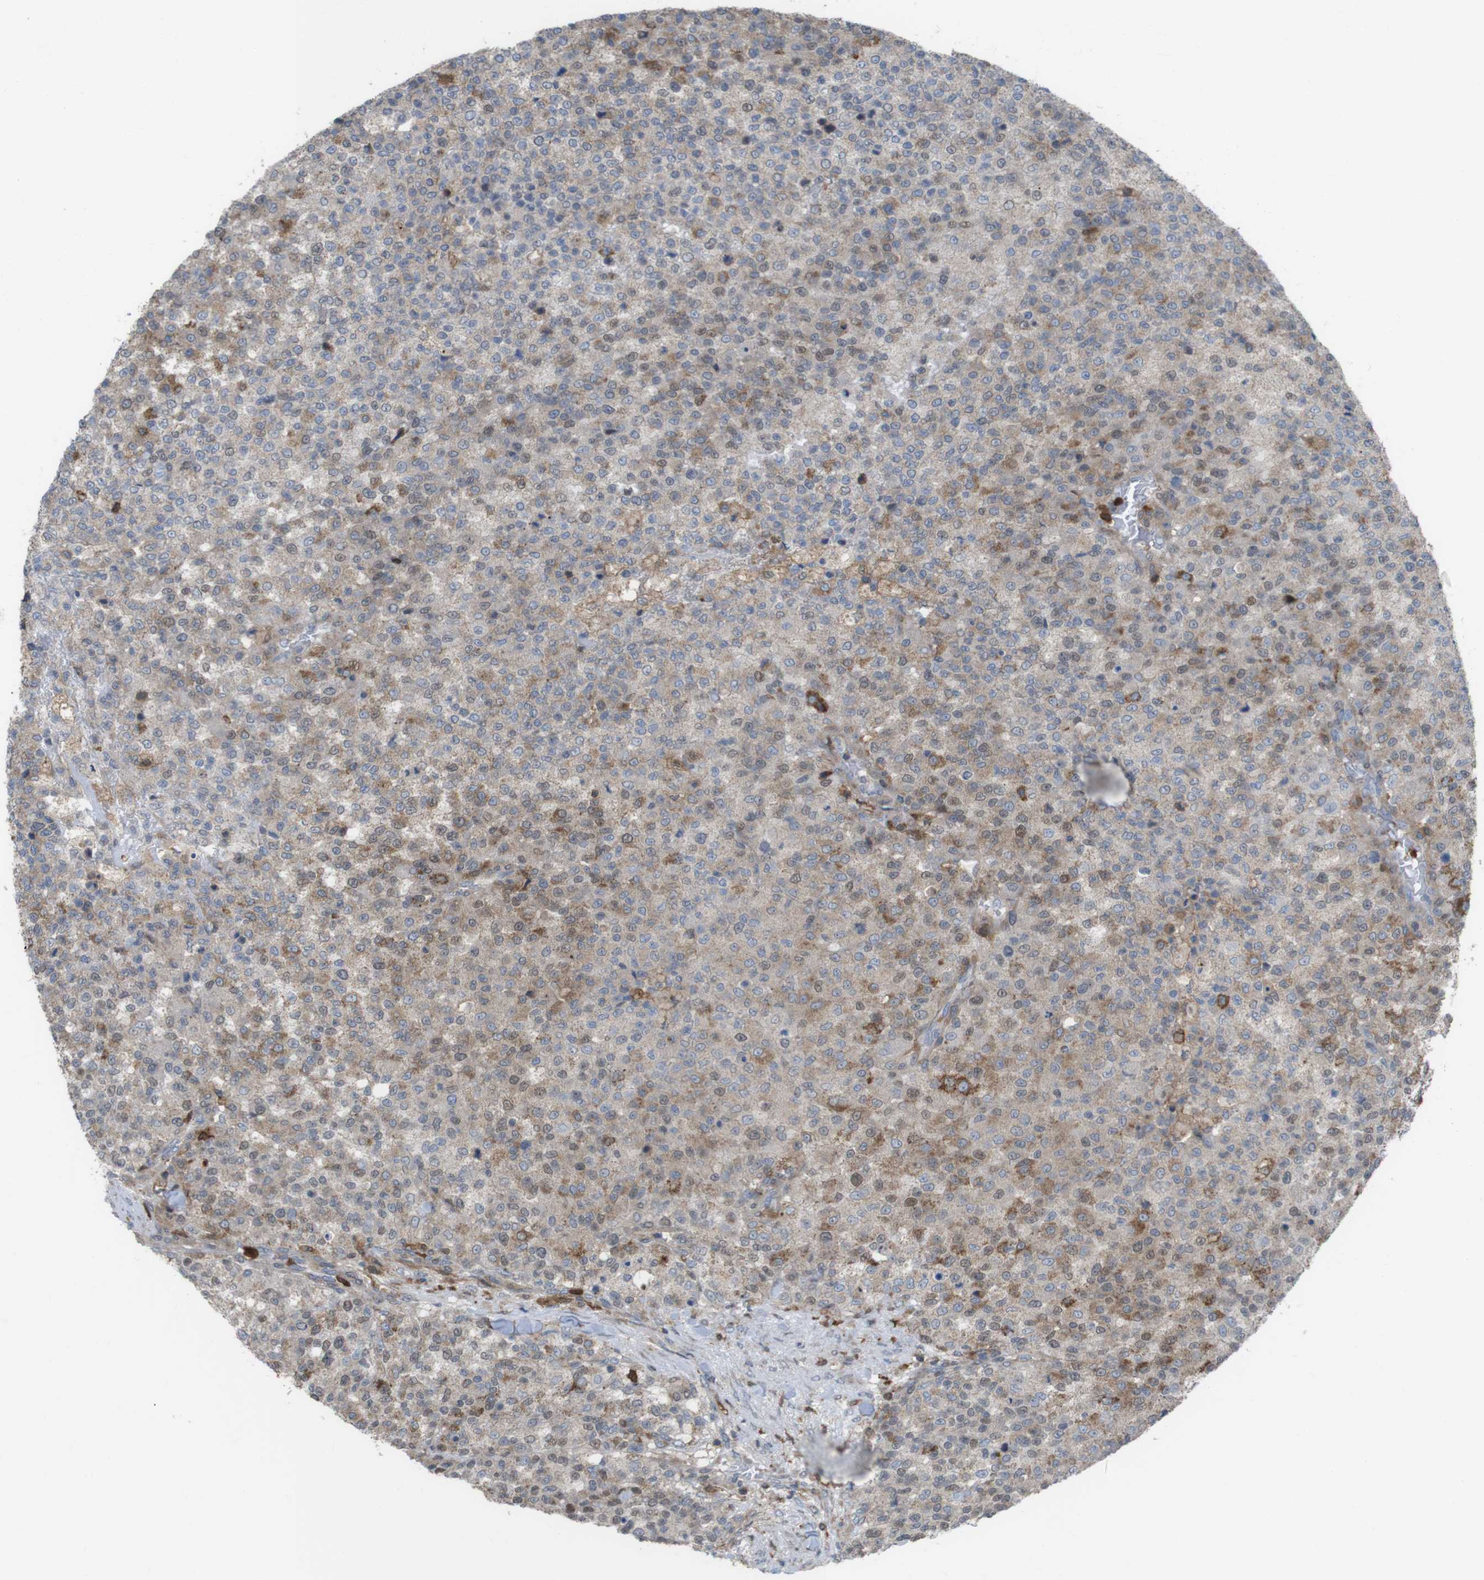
{"staining": {"intensity": "weak", "quantity": "25%-75%", "location": "cytoplasmic/membranous,nuclear"}, "tissue": "testis cancer", "cell_type": "Tumor cells", "image_type": "cancer", "snomed": [{"axis": "morphology", "description": "Seminoma, NOS"}, {"axis": "topography", "description": "Testis"}], "caption": "Seminoma (testis) stained for a protein (brown) exhibits weak cytoplasmic/membranous and nuclear positive expression in about 25%-75% of tumor cells.", "gene": "PRKCD", "patient": {"sex": "male", "age": 59}}